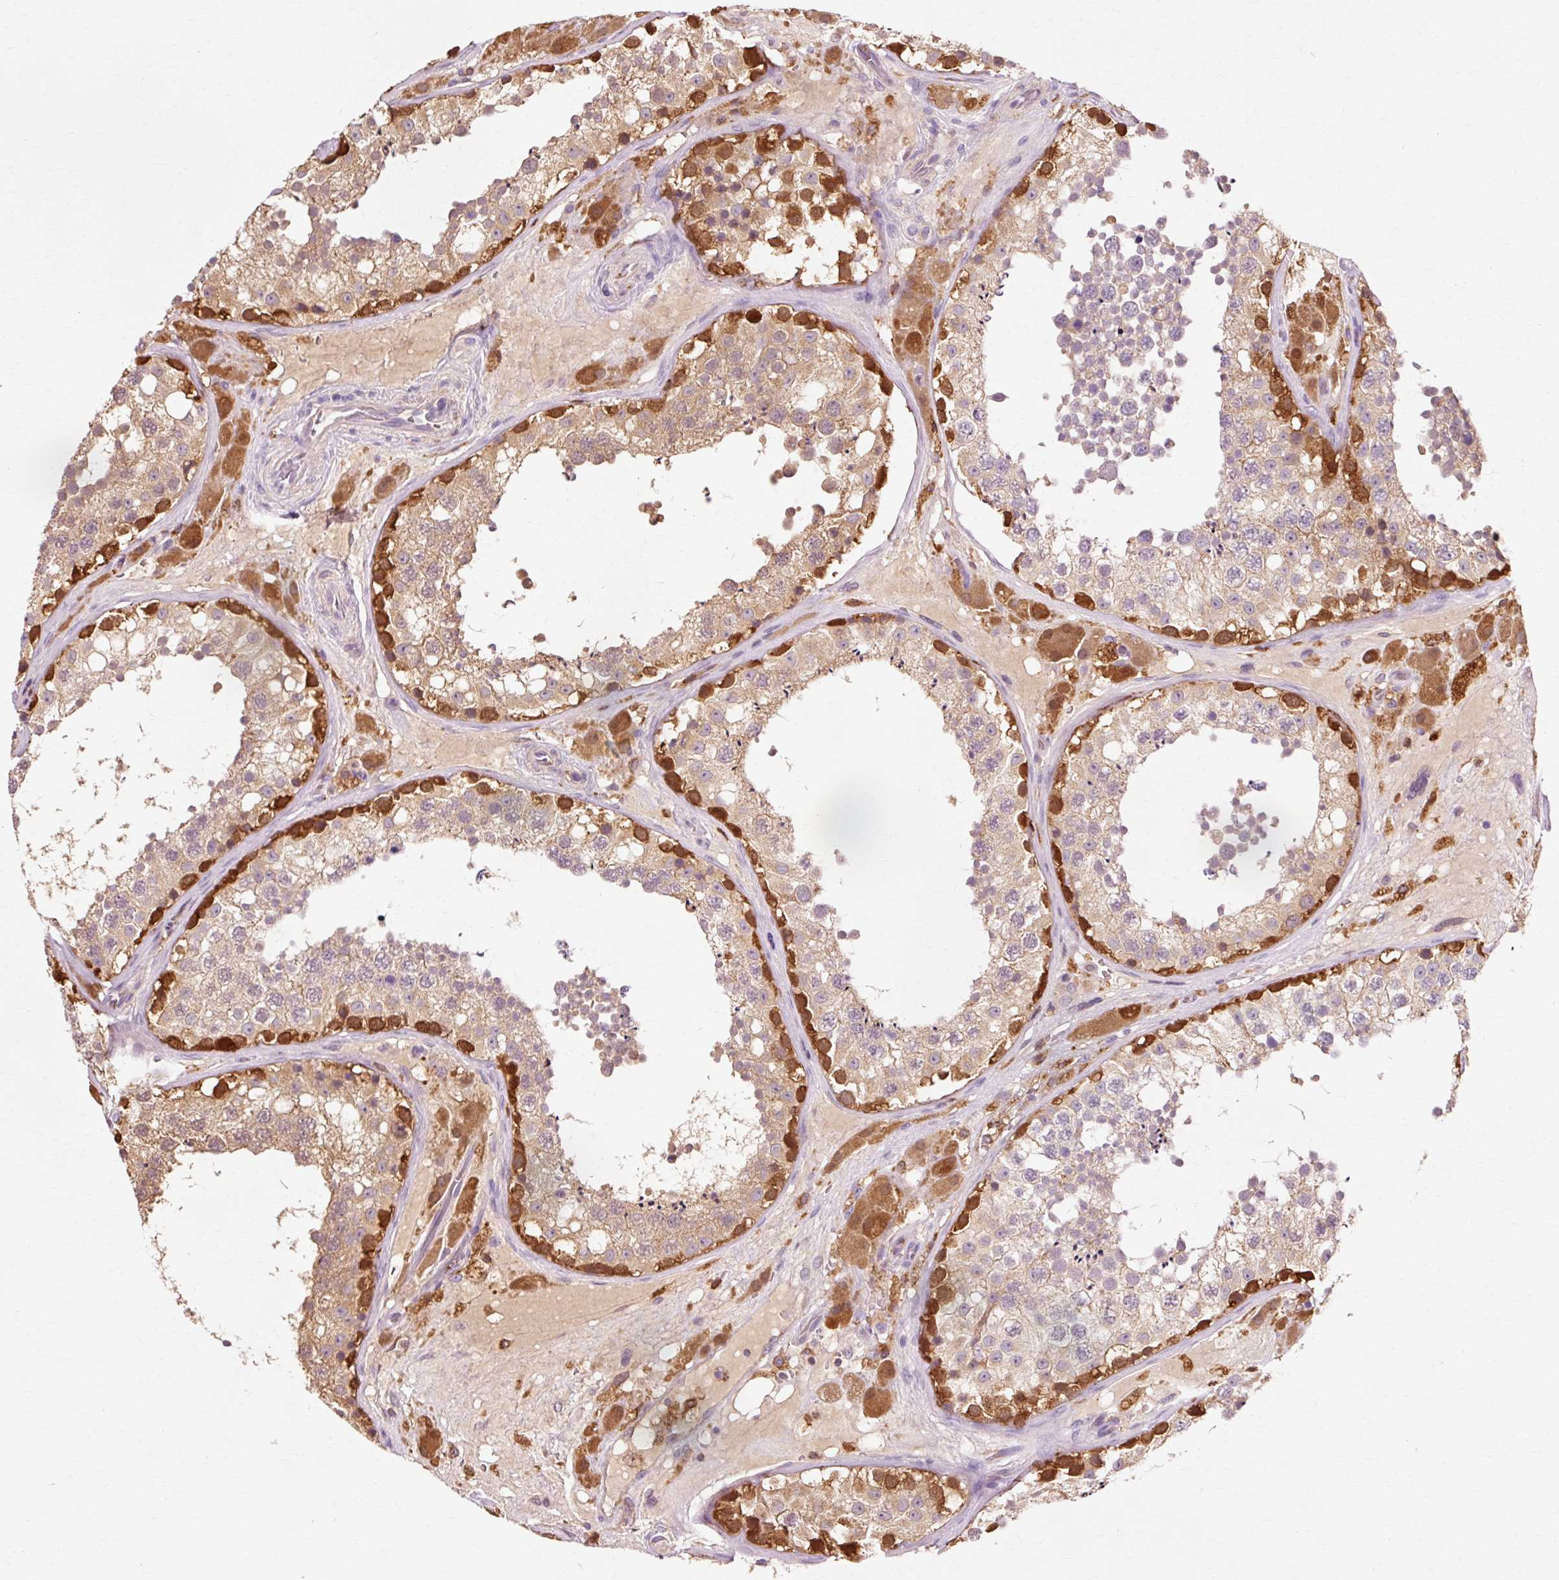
{"staining": {"intensity": "strong", "quantity": "<25%", "location": "cytoplasmic/membranous"}, "tissue": "testis", "cell_type": "Cells in seminiferous ducts", "image_type": "normal", "snomed": [{"axis": "morphology", "description": "Normal tissue, NOS"}, {"axis": "topography", "description": "Testis"}], "caption": "A histopathology image of testis stained for a protein reveals strong cytoplasmic/membranous brown staining in cells in seminiferous ducts.", "gene": "GPX1", "patient": {"sex": "male", "age": 26}}